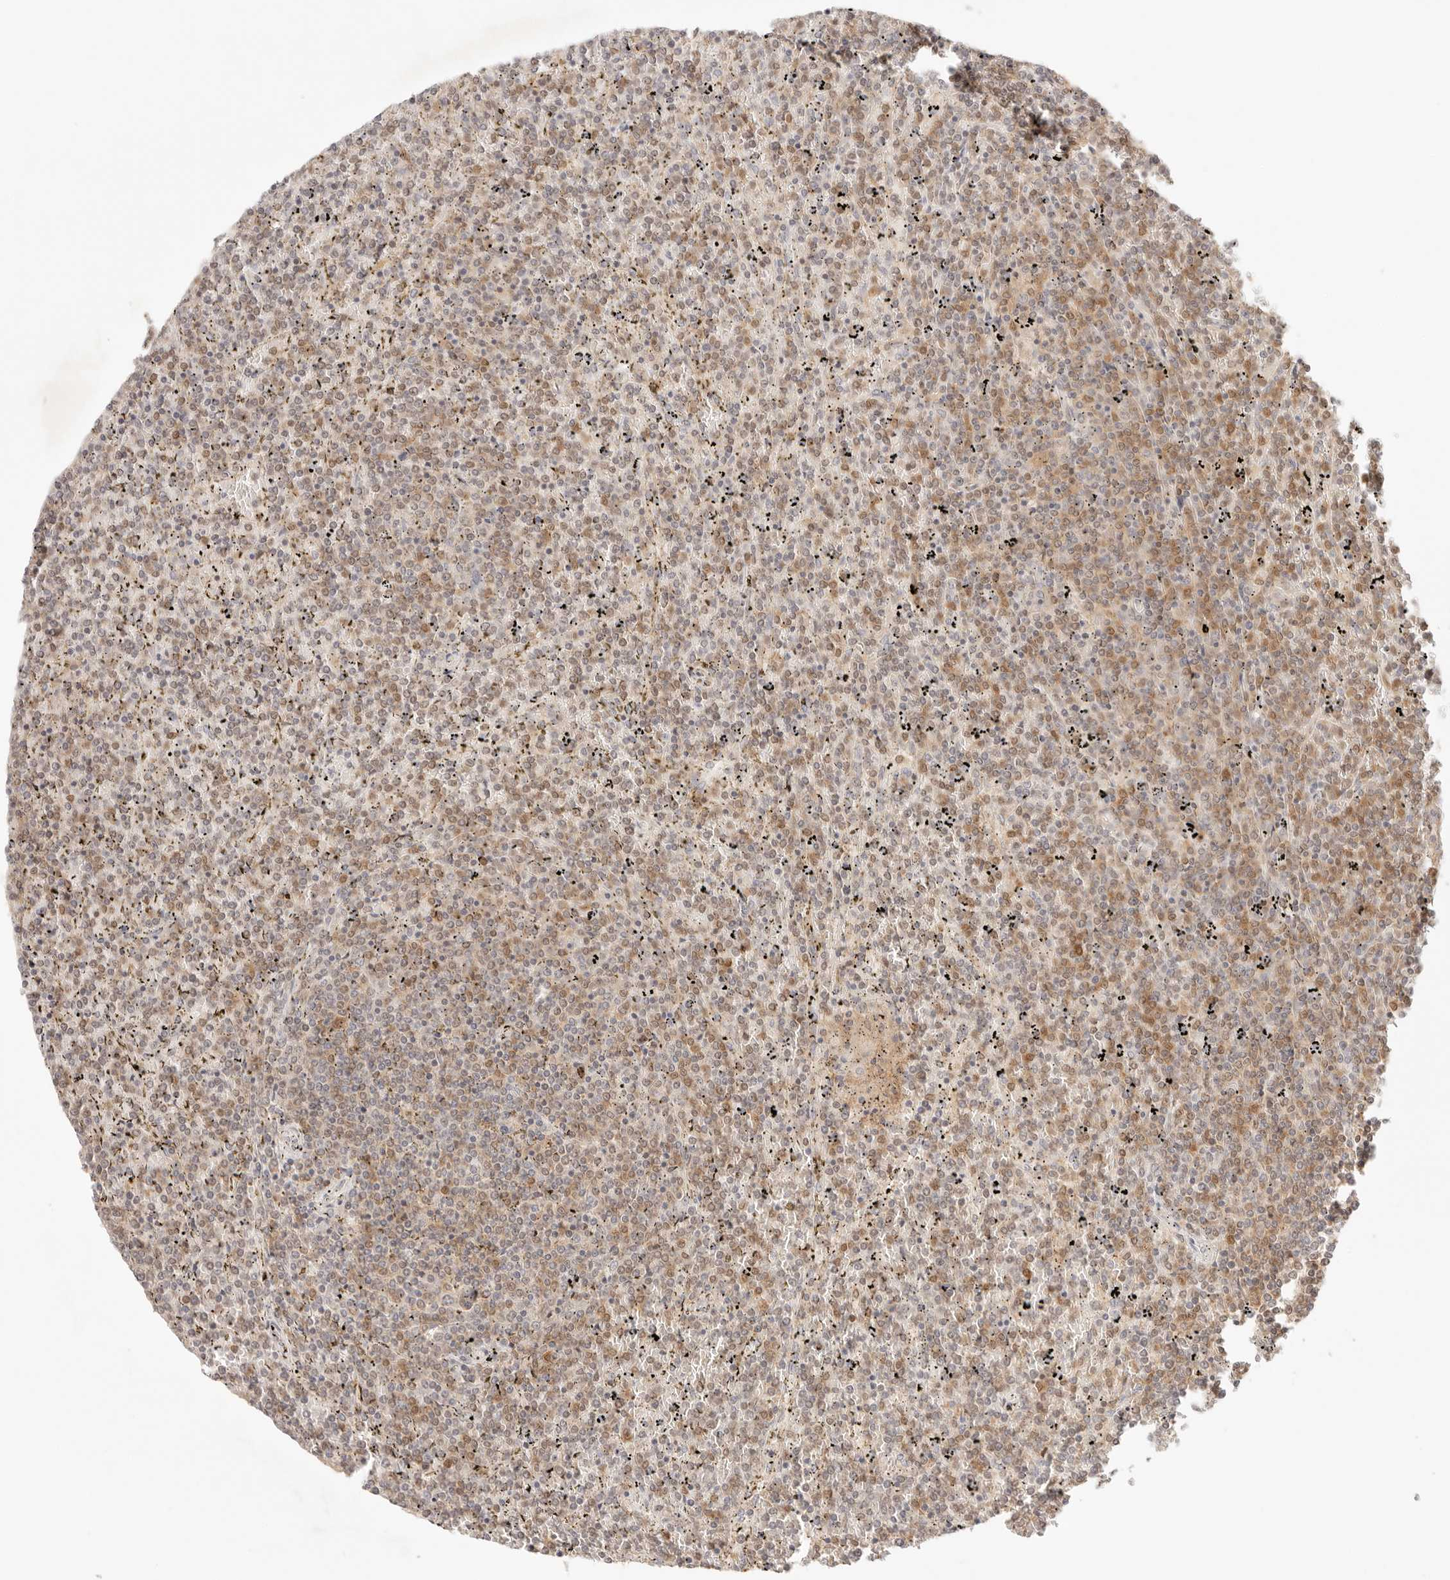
{"staining": {"intensity": "moderate", "quantity": "25%-75%", "location": "cytoplasmic/membranous"}, "tissue": "lymphoma", "cell_type": "Tumor cells", "image_type": "cancer", "snomed": [{"axis": "morphology", "description": "Malignant lymphoma, non-Hodgkin's type, Low grade"}, {"axis": "topography", "description": "Spleen"}], "caption": "High-power microscopy captured an immunohistochemistry photomicrograph of lymphoma, revealing moderate cytoplasmic/membranous expression in about 25%-75% of tumor cells.", "gene": "COA6", "patient": {"sex": "female", "age": 19}}